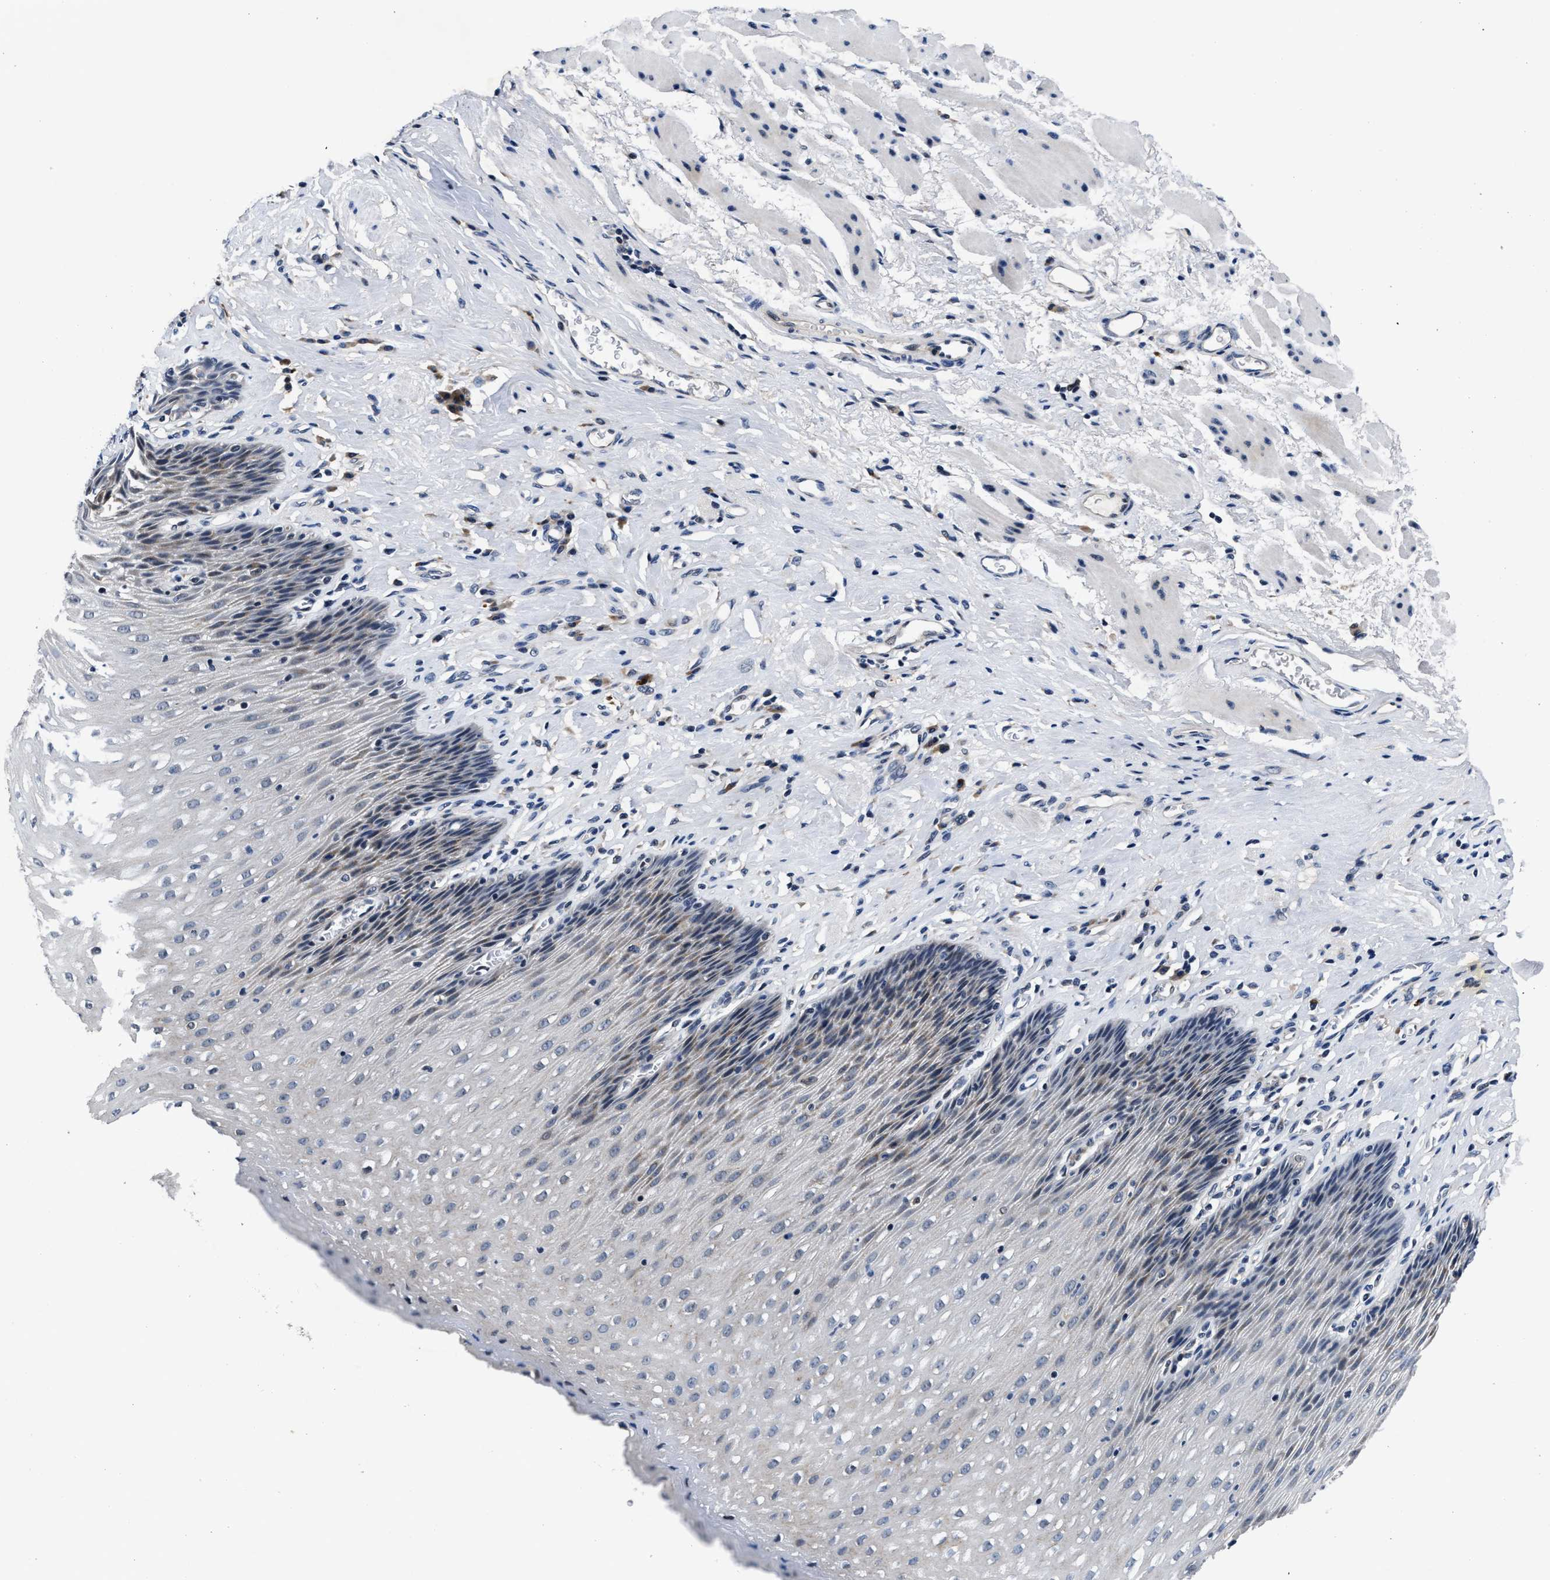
{"staining": {"intensity": "weak", "quantity": "<25%", "location": "cytoplasmic/membranous"}, "tissue": "esophagus", "cell_type": "Squamous epithelial cells", "image_type": "normal", "snomed": [{"axis": "morphology", "description": "Normal tissue, NOS"}, {"axis": "topography", "description": "Esophagus"}], "caption": "High magnification brightfield microscopy of normal esophagus stained with DAB (3,3'-diaminobenzidine) (brown) and counterstained with hematoxylin (blue): squamous epithelial cells show no significant staining. Nuclei are stained in blue.", "gene": "TMEM53", "patient": {"sex": "female", "age": 61}}